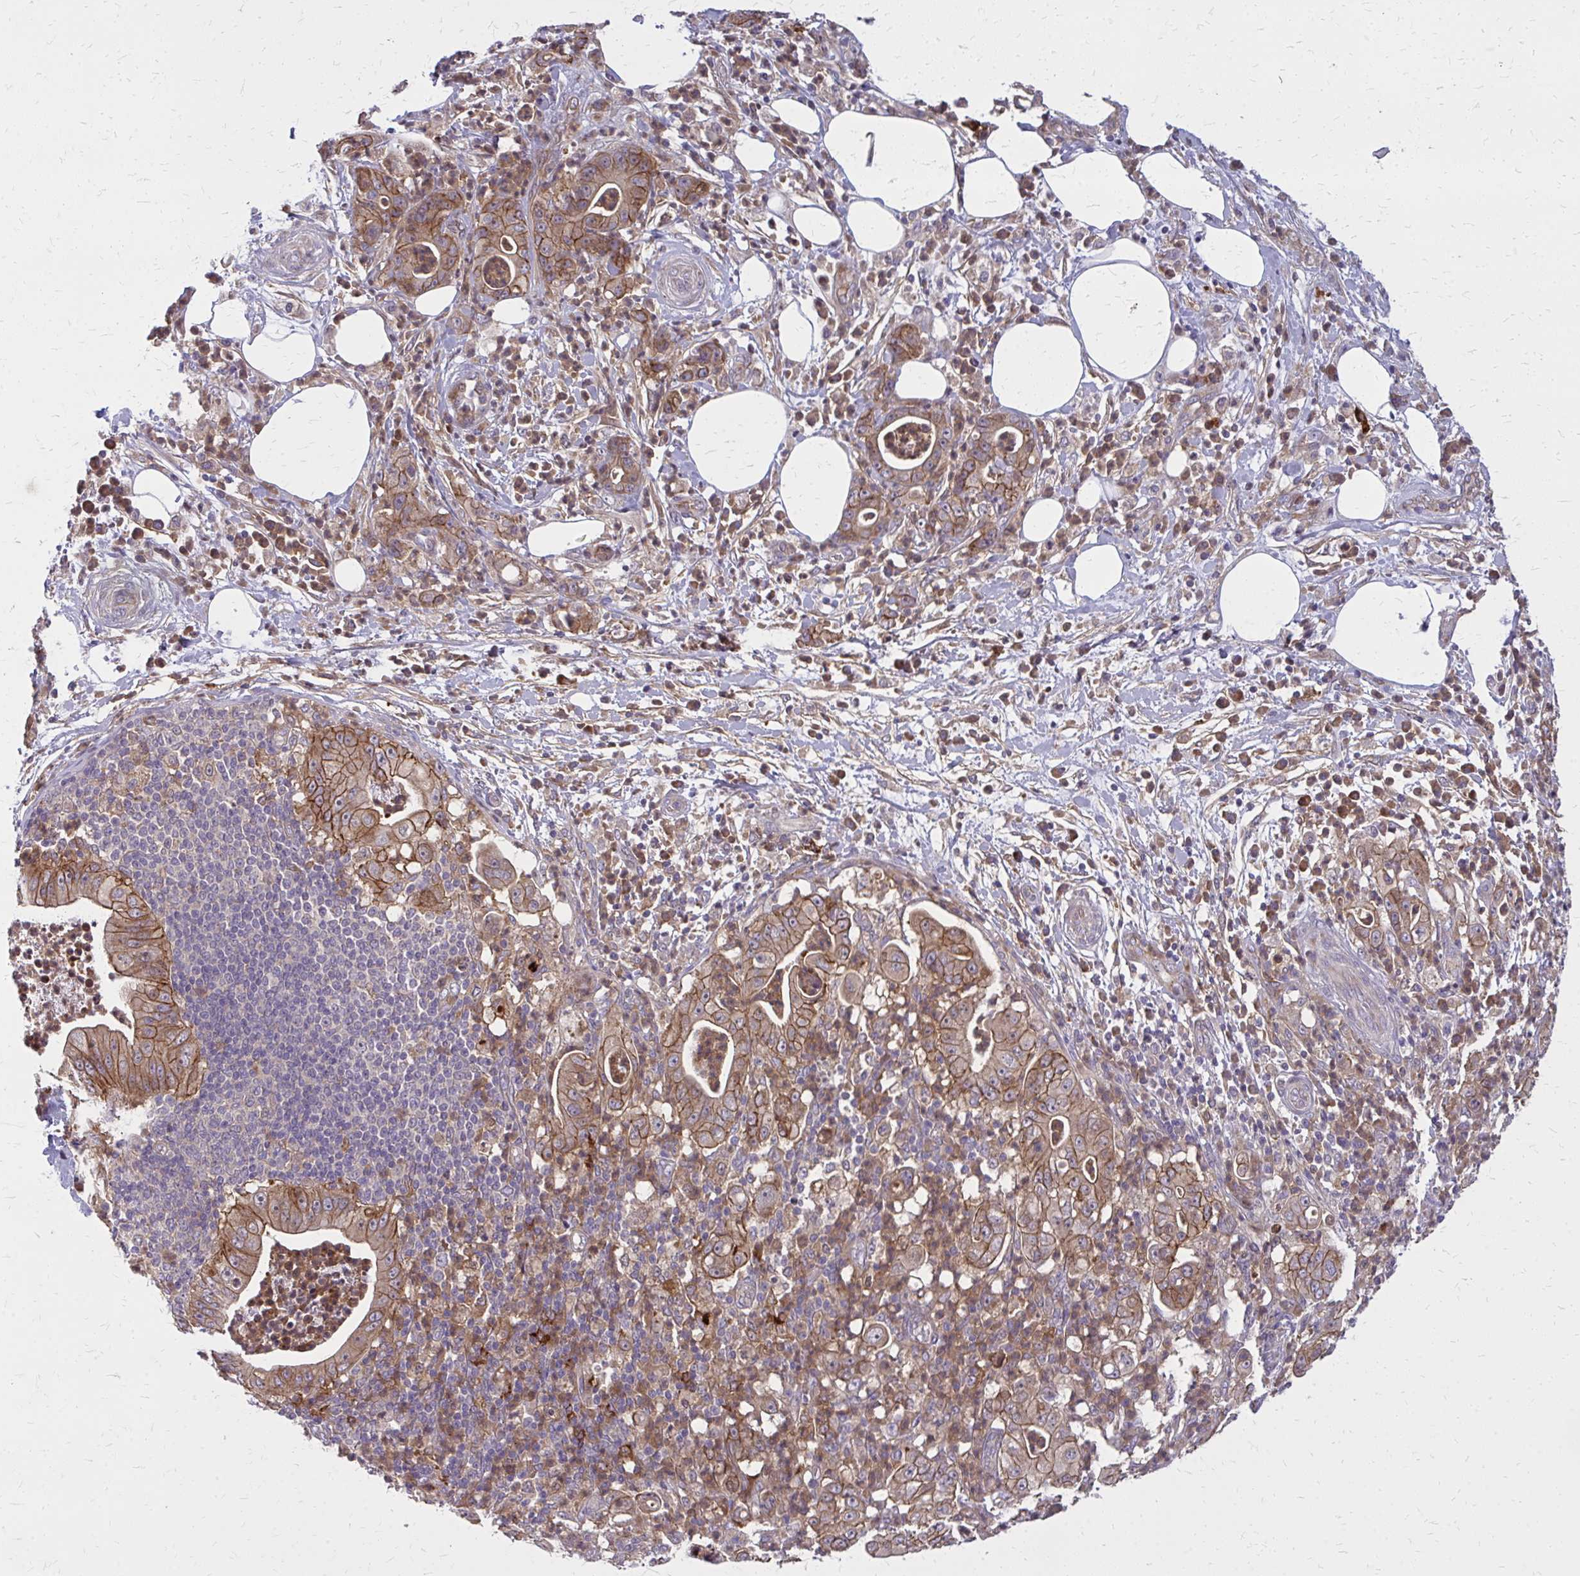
{"staining": {"intensity": "moderate", "quantity": ">75%", "location": "cytoplasmic/membranous"}, "tissue": "pancreatic cancer", "cell_type": "Tumor cells", "image_type": "cancer", "snomed": [{"axis": "morphology", "description": "Adenocarcinoma, NOS"}, {"axis": "topography", "description": "Pancreas"}], "caption": "Immunohistochemistry image of neoplastic tissue: pancreatic cancer stained using IHC shows medium levels of moderate protein expression localized specifically in the cytoplasmic/membranous of tumor cells, appearing as a cytoplasmic/membranous brown color.", "gene": "OXNAD1", "patient": {"sex": "male", "age": 71}}